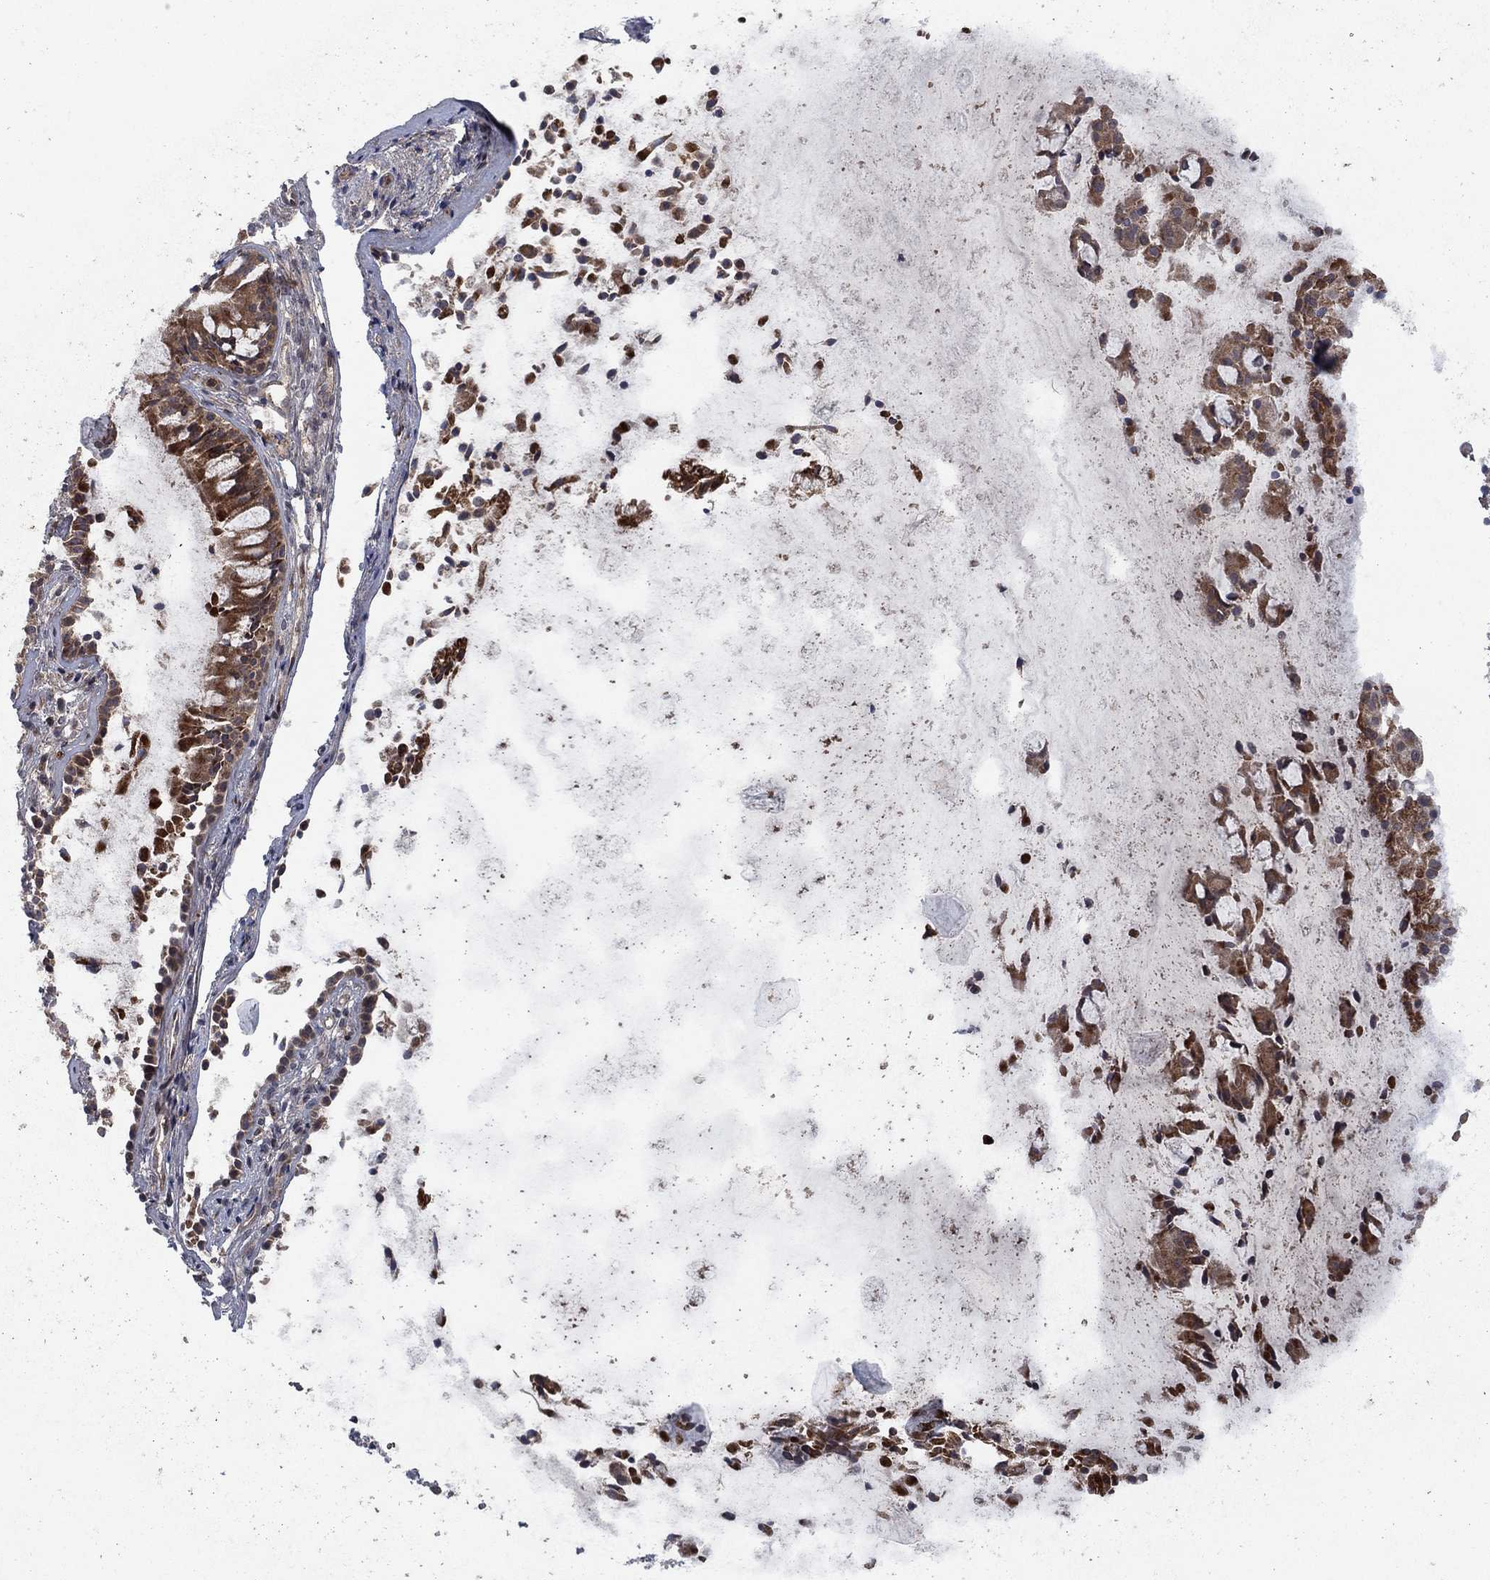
{"staining": {"intensity": "moderate", "quantity": "25%-75%", "location": "cytoplasmic/membranous"}, "tissue": "nasopharynx", "cell_type": "Respiratory epithelial cells", "image_type": "normal", "snomed": [{"axis": "morphology", "description": "Normal tissue, NOS"}, {"axis": "topography", "description": "Nasopharynx"}], "caption": "A brown stain highlights moderate cytoplasmic/membranous expression of a protein in respiratory epithelial cells of benign nasopharynx. The protein is stained brown, and the nuclei are stained in blue (DAB (3,3'-diaminobenzidine) IHC with brightfield microscopy, high magnification).", "gene": "IFI35", "patient": {"sex": "female", "age": 47}}